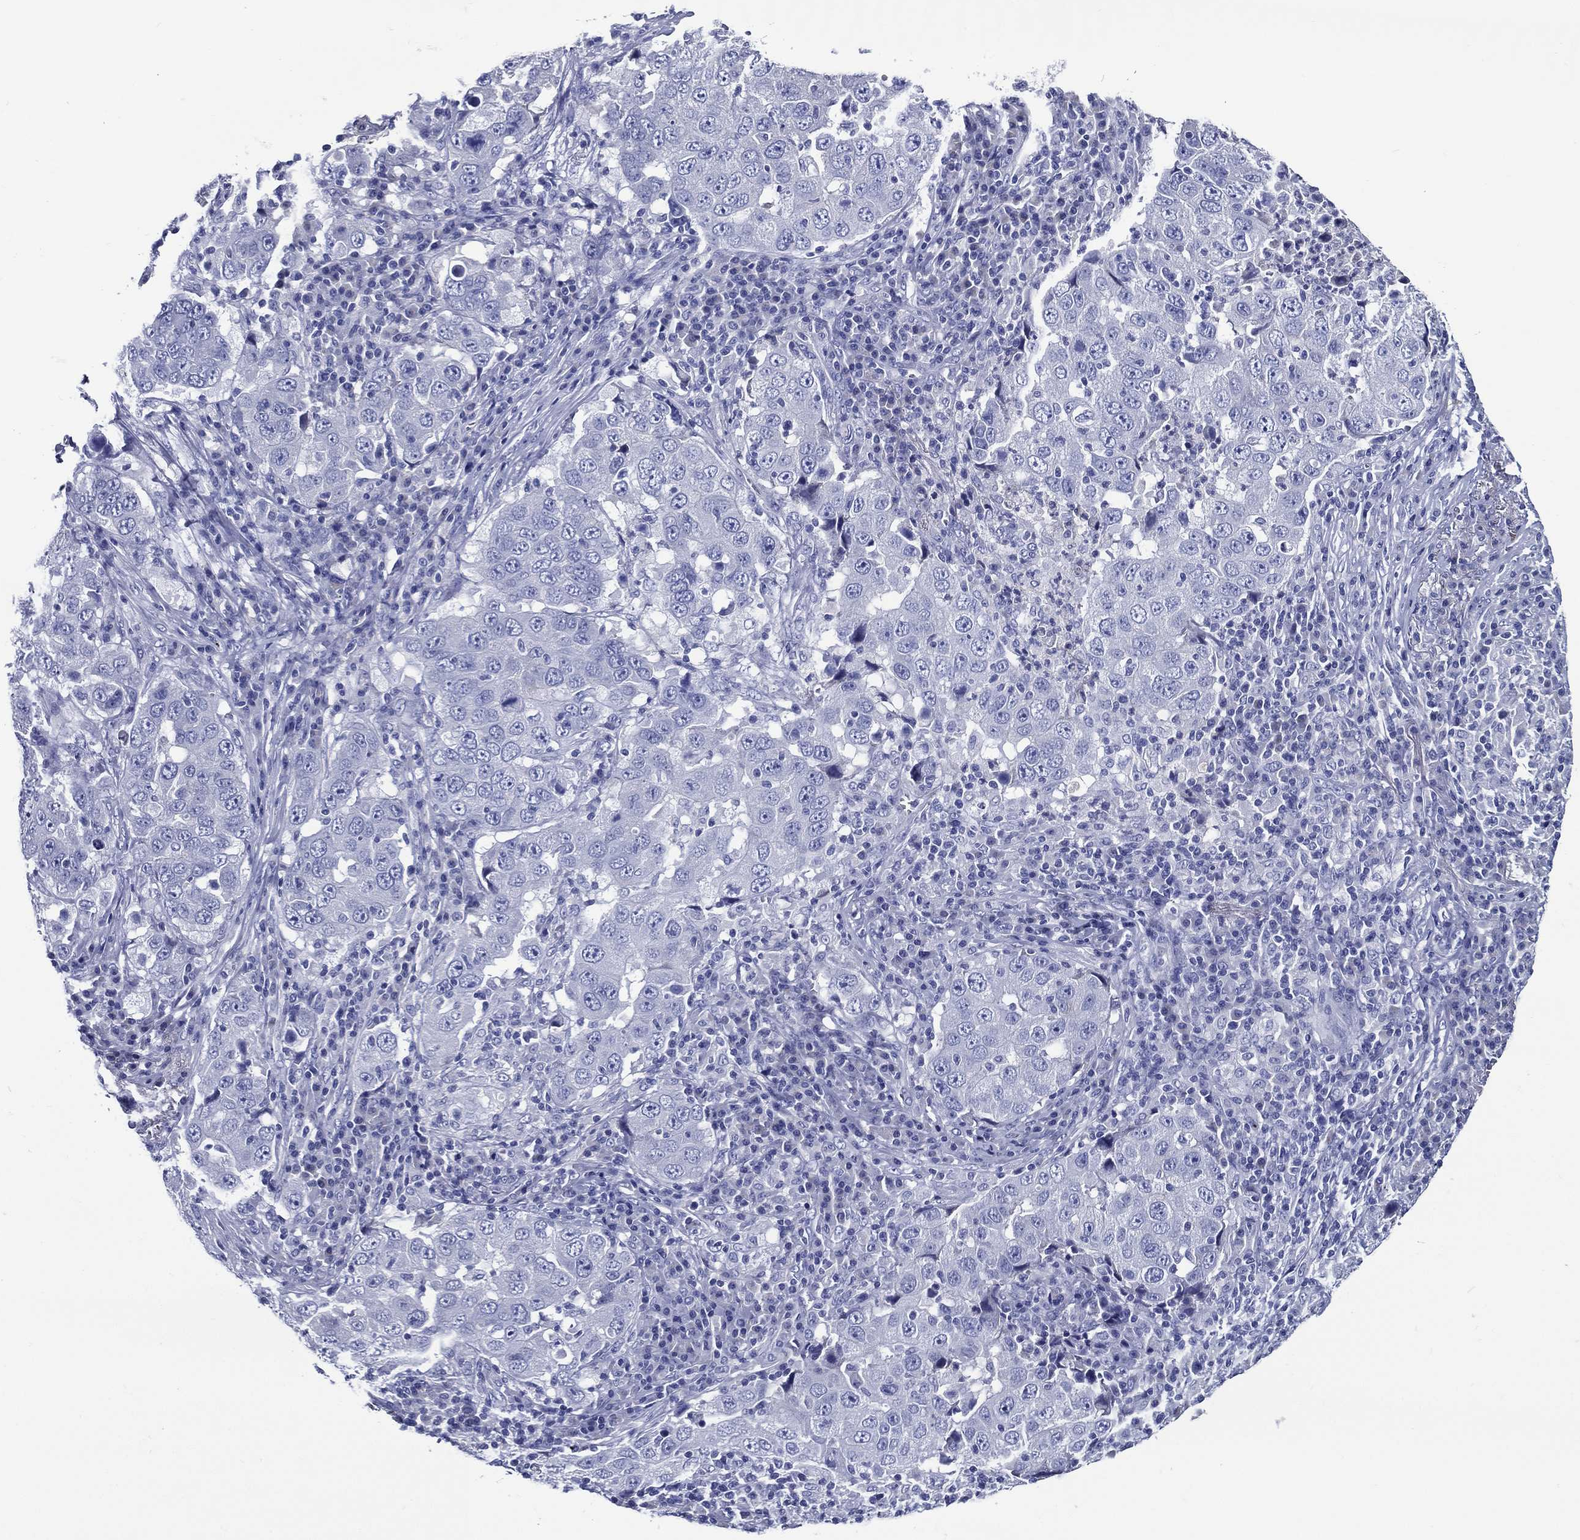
{"staining": {"intensity": "negative", "quantity": "none", "location": "none"}, "tissue": "lung cancer", "cell_type": "Tumor cells", "image_type": "cancer", "snomed": [{"axis": "morphology", "description": "Adenocarcinoma, NOS"}, {"axis": "topography", "description": "Lung"}], "caption": "High magnification brightfield microscopy of adenocarcinoma (lung) stained with DAB (3,3'-diaminobenzidine) (brown) and counterstained with hematoxylin (blue): tumor cells show no significant expression.", "gene": "ACE2", "patient": {"sex": "male", "age": 73}}